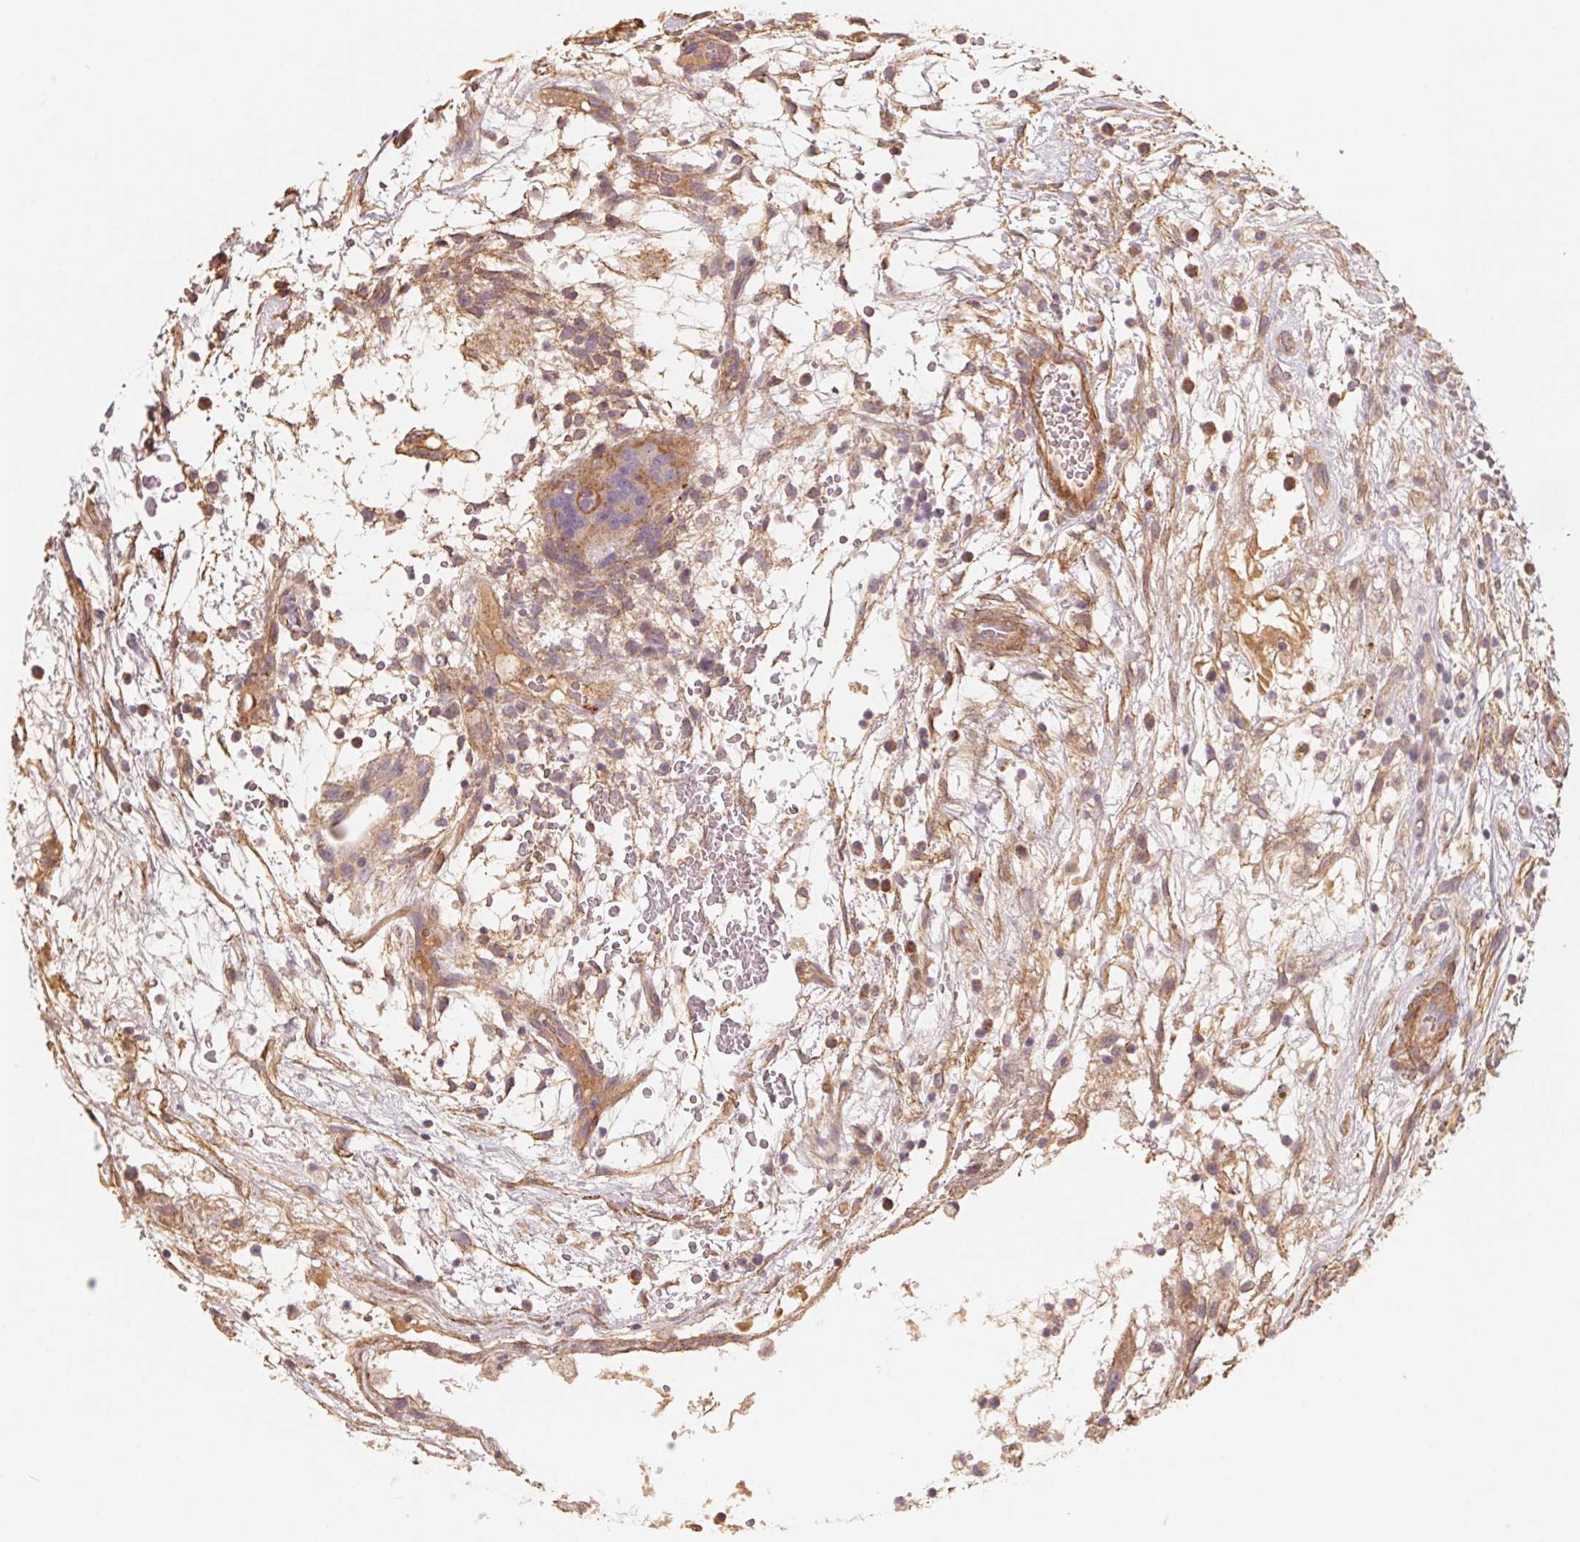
{"staining": {"intensity": "weak", "quantity": "25%-75%", "location": "cytoplasmic/membranous"}, "tissue": "testis cancer", "cell_type": "Tumor cells", "image_type": "cancer", "snomed": [{"axis": "morphology", "description": "Normal tissue, NOS"}, {"axis": "morphology", "description": "Carcinoma, Embryonal, NOS"}, {"axis": "topography", "description": "Testis"}], "caption": "Testis cancer (embryonal carcinoma) stained with a protein marker displays weak staining in tumor cells.", "gene": "CCDC112", "patient": {"sex": "male", "age": 32}}